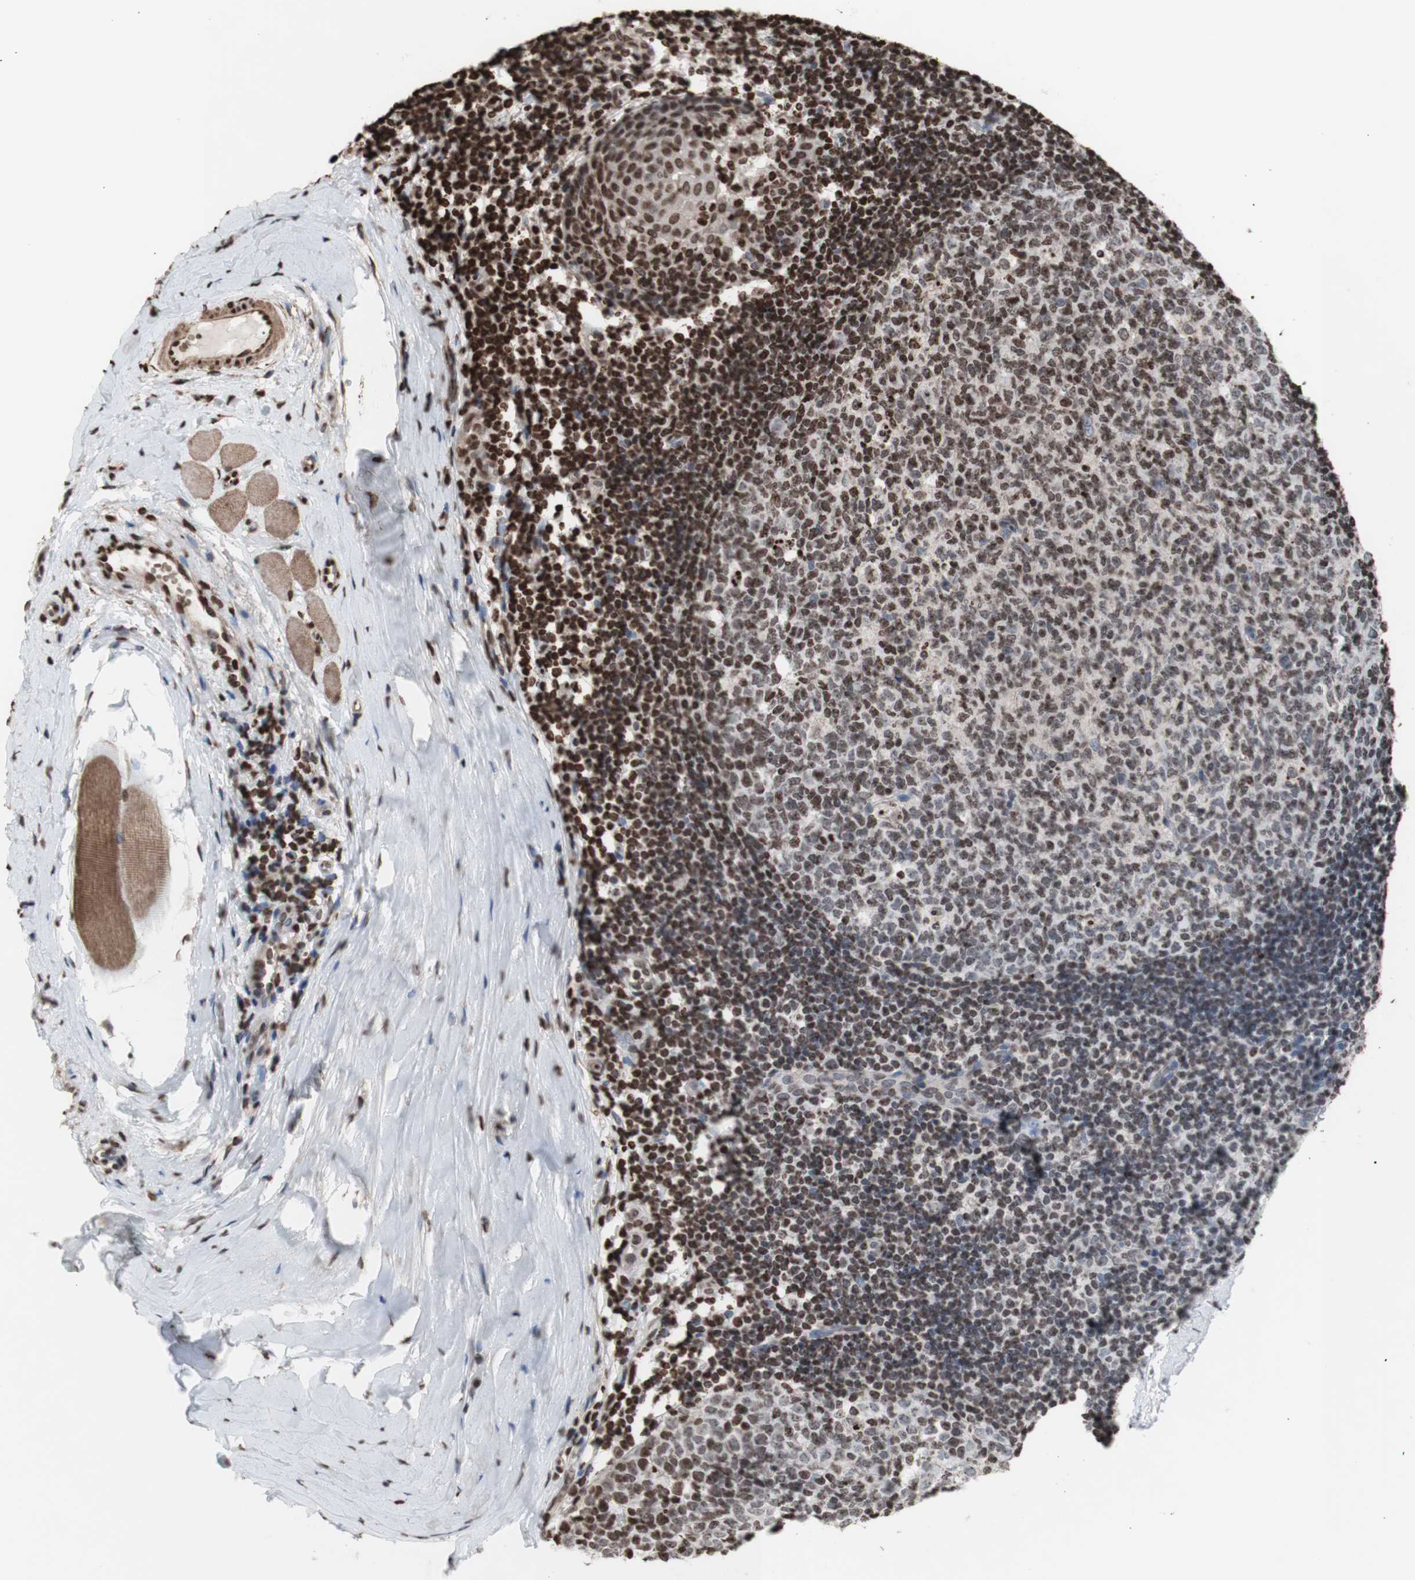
{"staining": {"intensity": "moderate", "quantity": "25%-75%", "location": "nuclear"}, "tissue": "tonsil", "cell_type": "Germinal center cells", "image_type": "normal", "snomed": [{"axis": "morphology", "description": "Normal tissue, NOS"}, {"axis": "topography", "description": "Tonsil"}], "caption": "A brown stain labels moderate nuclear positivity of a protein in germinal center cells of normal tonsil. The protein of interest is stained brown, and the nuclei are stained in blue (DAB IHC with brightfield microscopy, high magnification).", "gene": "SNAI2", "patient": {"sex": "female", "age": 19}}